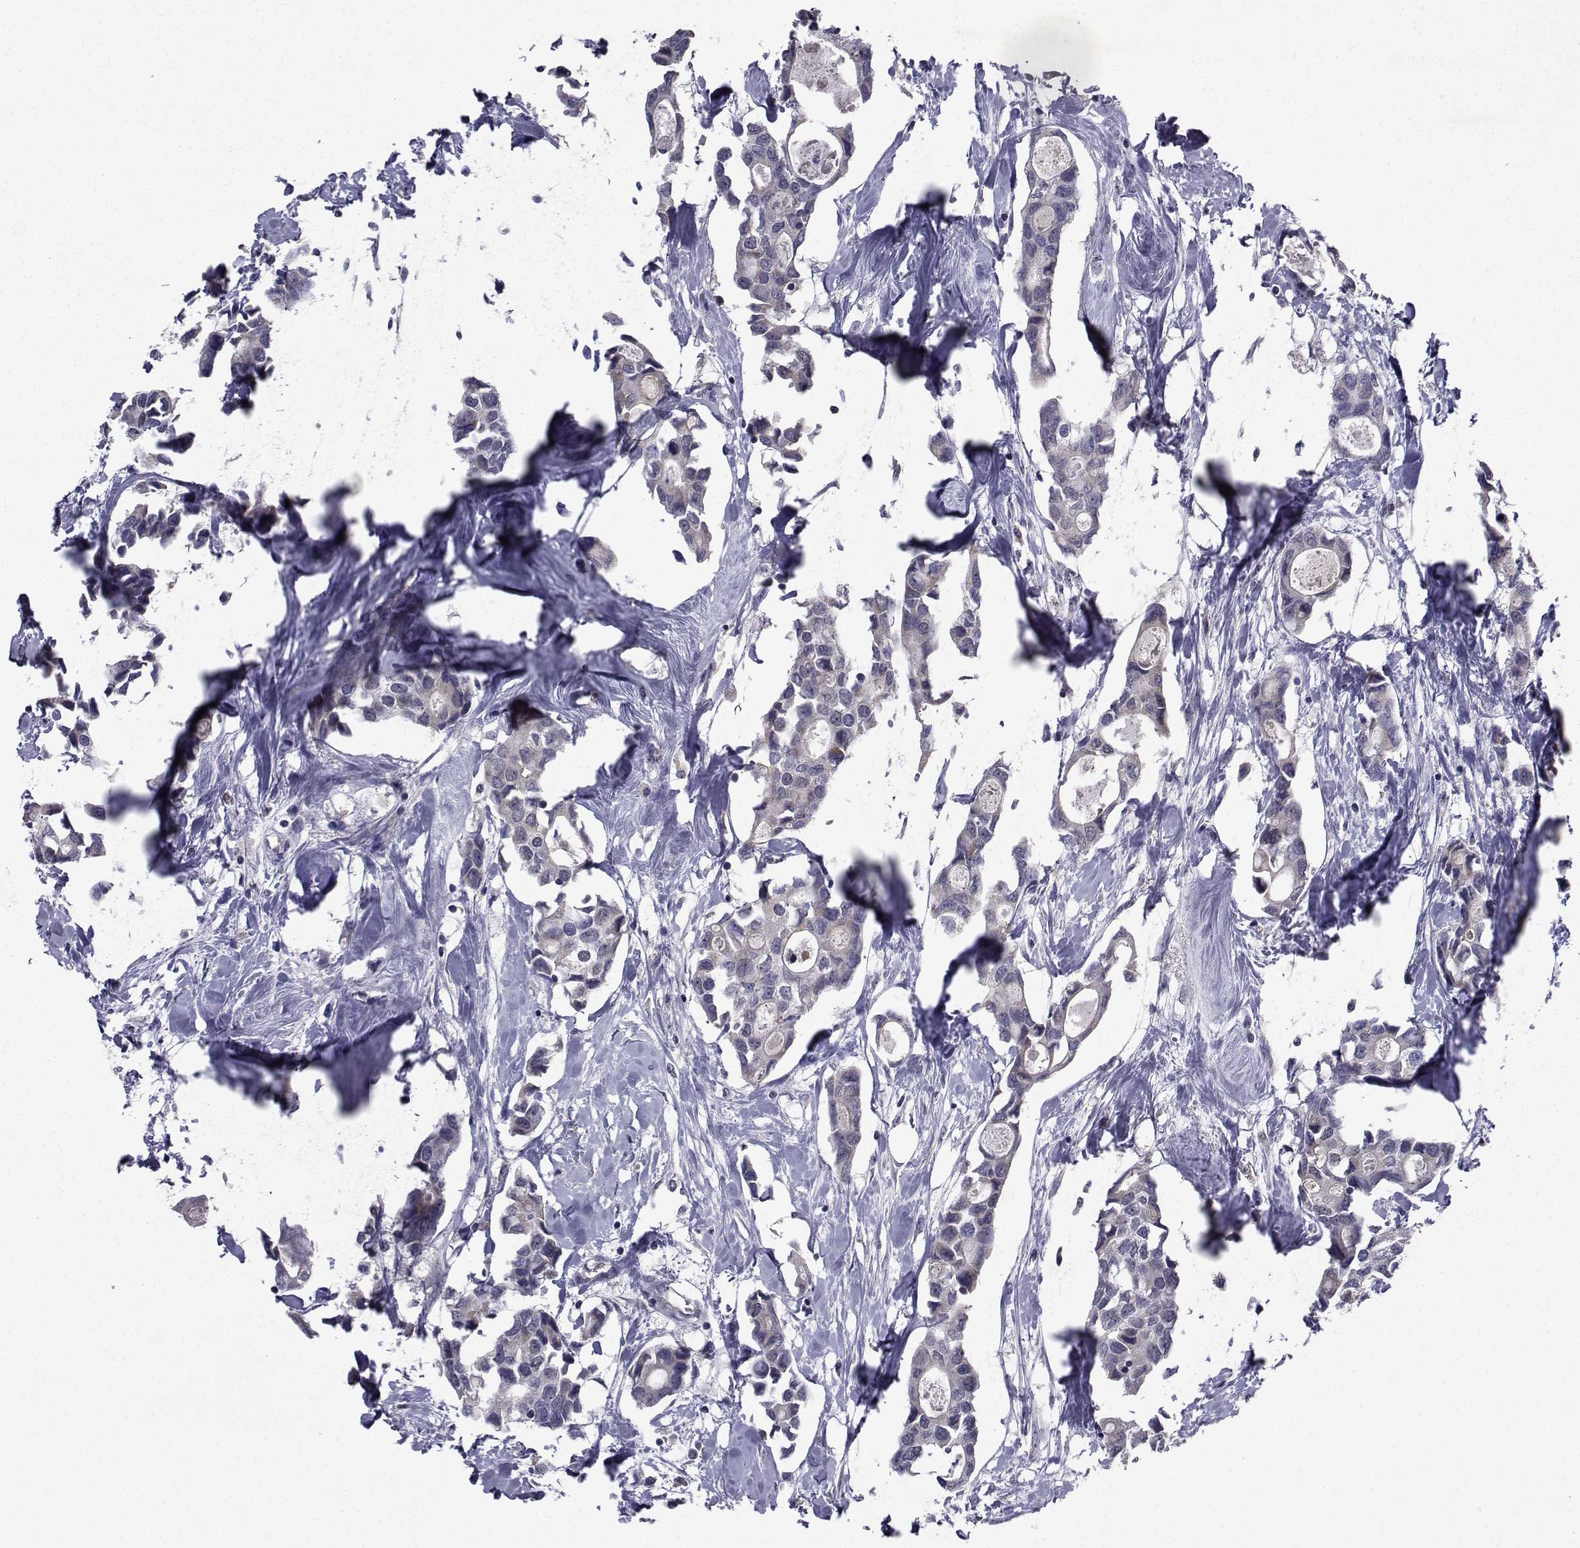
{"staining": {"intensity": "negative", "quantity": "none", "location": "none"}, "tissue": "breast cancer", "cell_type": "Tumor cells", "image_type": "cancer", "snomed": [{"axis": "morphology", "description": "Duct carcinoma"}, {"axis": "topography", "description": "Breast"}], "caption": "Immunohistochemistry (IHC) photomicrograph of neoplastic tissue: breast intraductal carcinoma stained with DAB demonstrates no significant protein staining in tumor cells. (Stains: DAB IHC with hematoxylin counter stain, Microscopy: brightfield microscopy at high magnification).", "gene": "CYP2S1", "patient": {"sex": "female", "age": 83}}